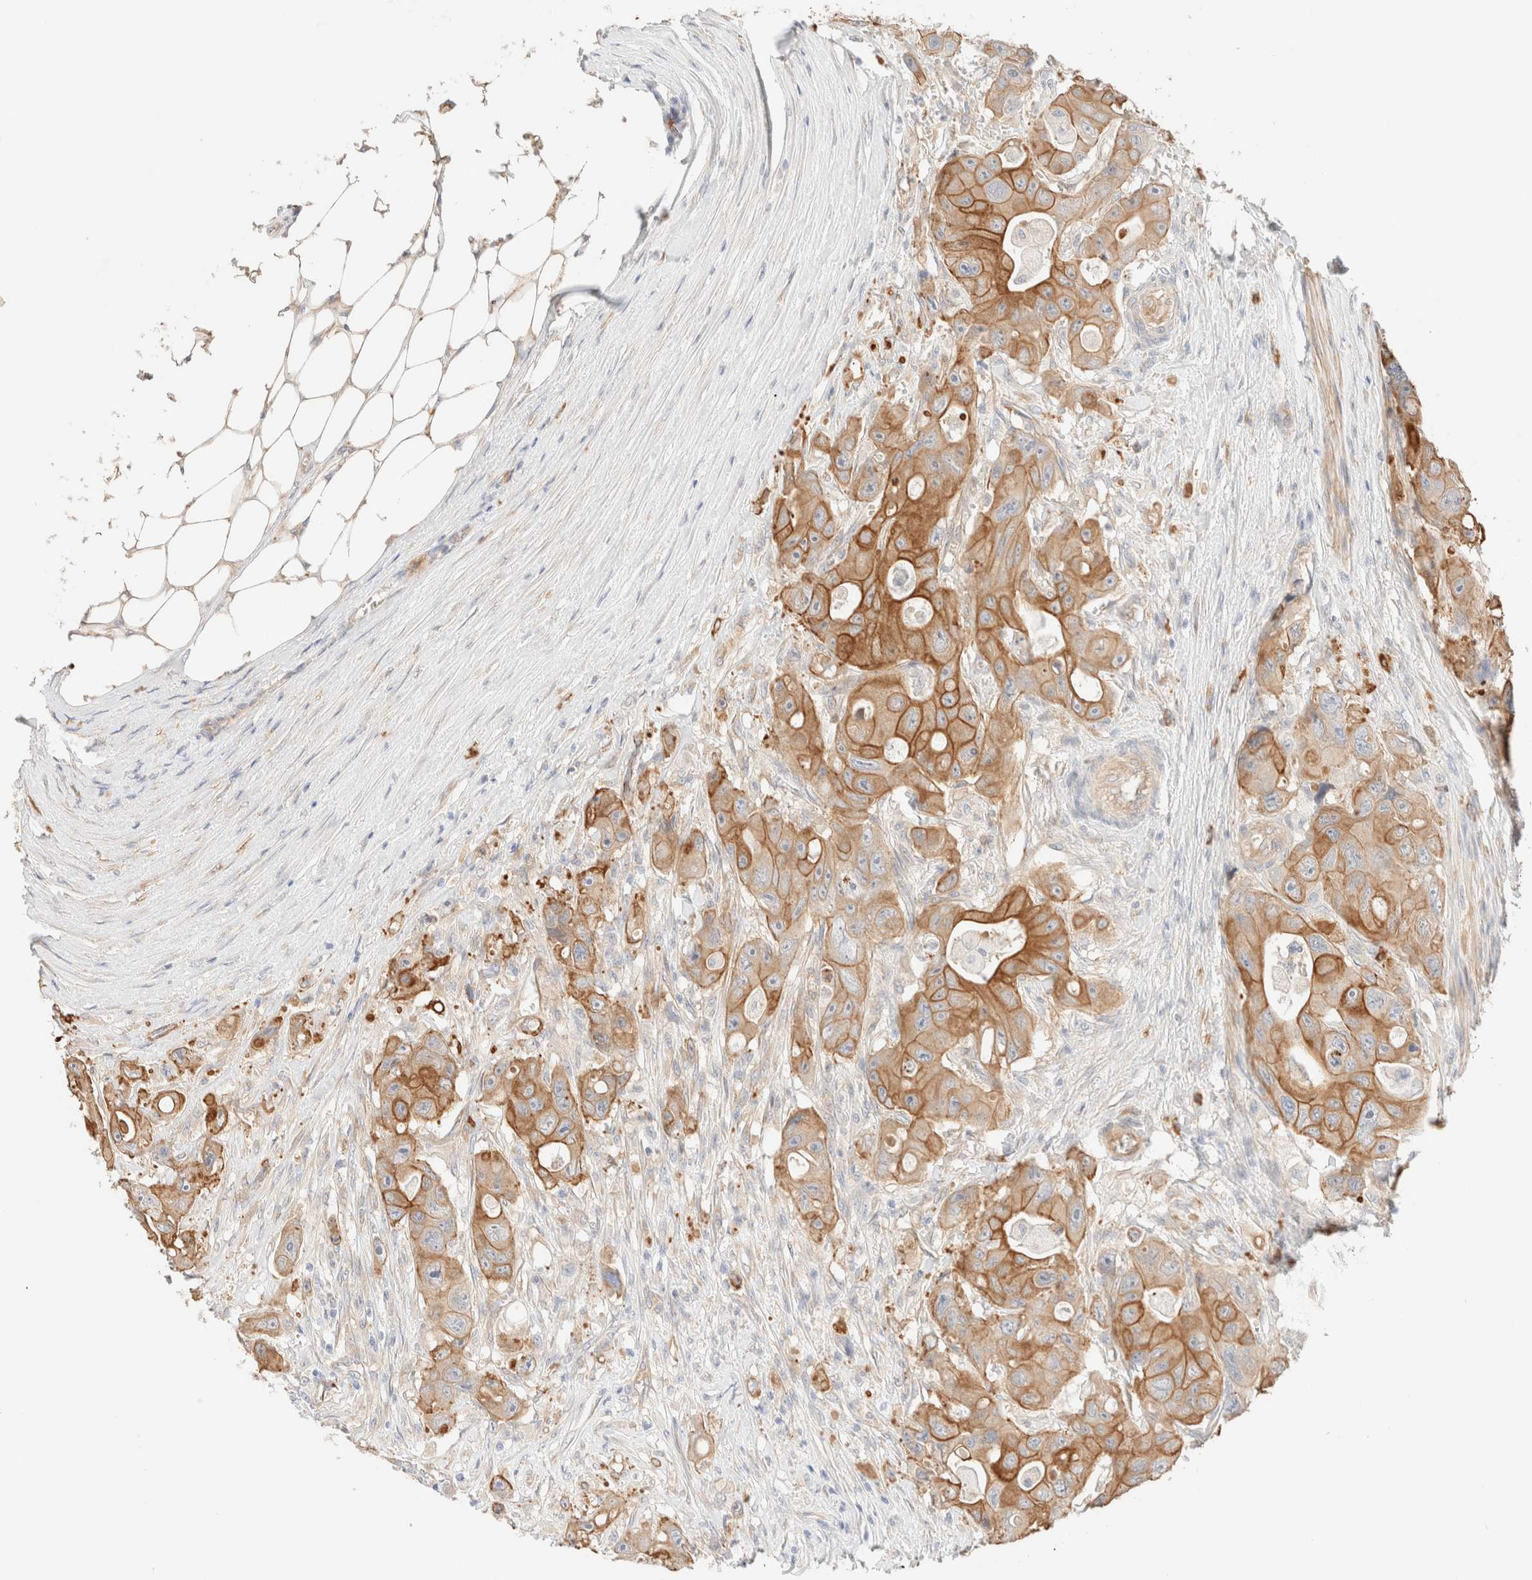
{"staining": {"intensity": "moderate", "quantity": ">75%", "location": "cytoplasmic/membranous"}, "tissue": "colorectal cancer", "cell_type": "Tumor cells", "image_type": "cancer", "snomed": [{"axis": "morphology", "description": "Adenocarcinoma, NOS"}, {"axis": "topography", "description": "Colon"}], "caption": "Adenocarcinoma (colorectal) tissue shows moderate cytoplasmic/membranous positivity in approximately >75% of tumor cells, visualized by immunohistochemistry.", "gene": "NIBAN2", "patient": {"sex": "female", "age": 46}}